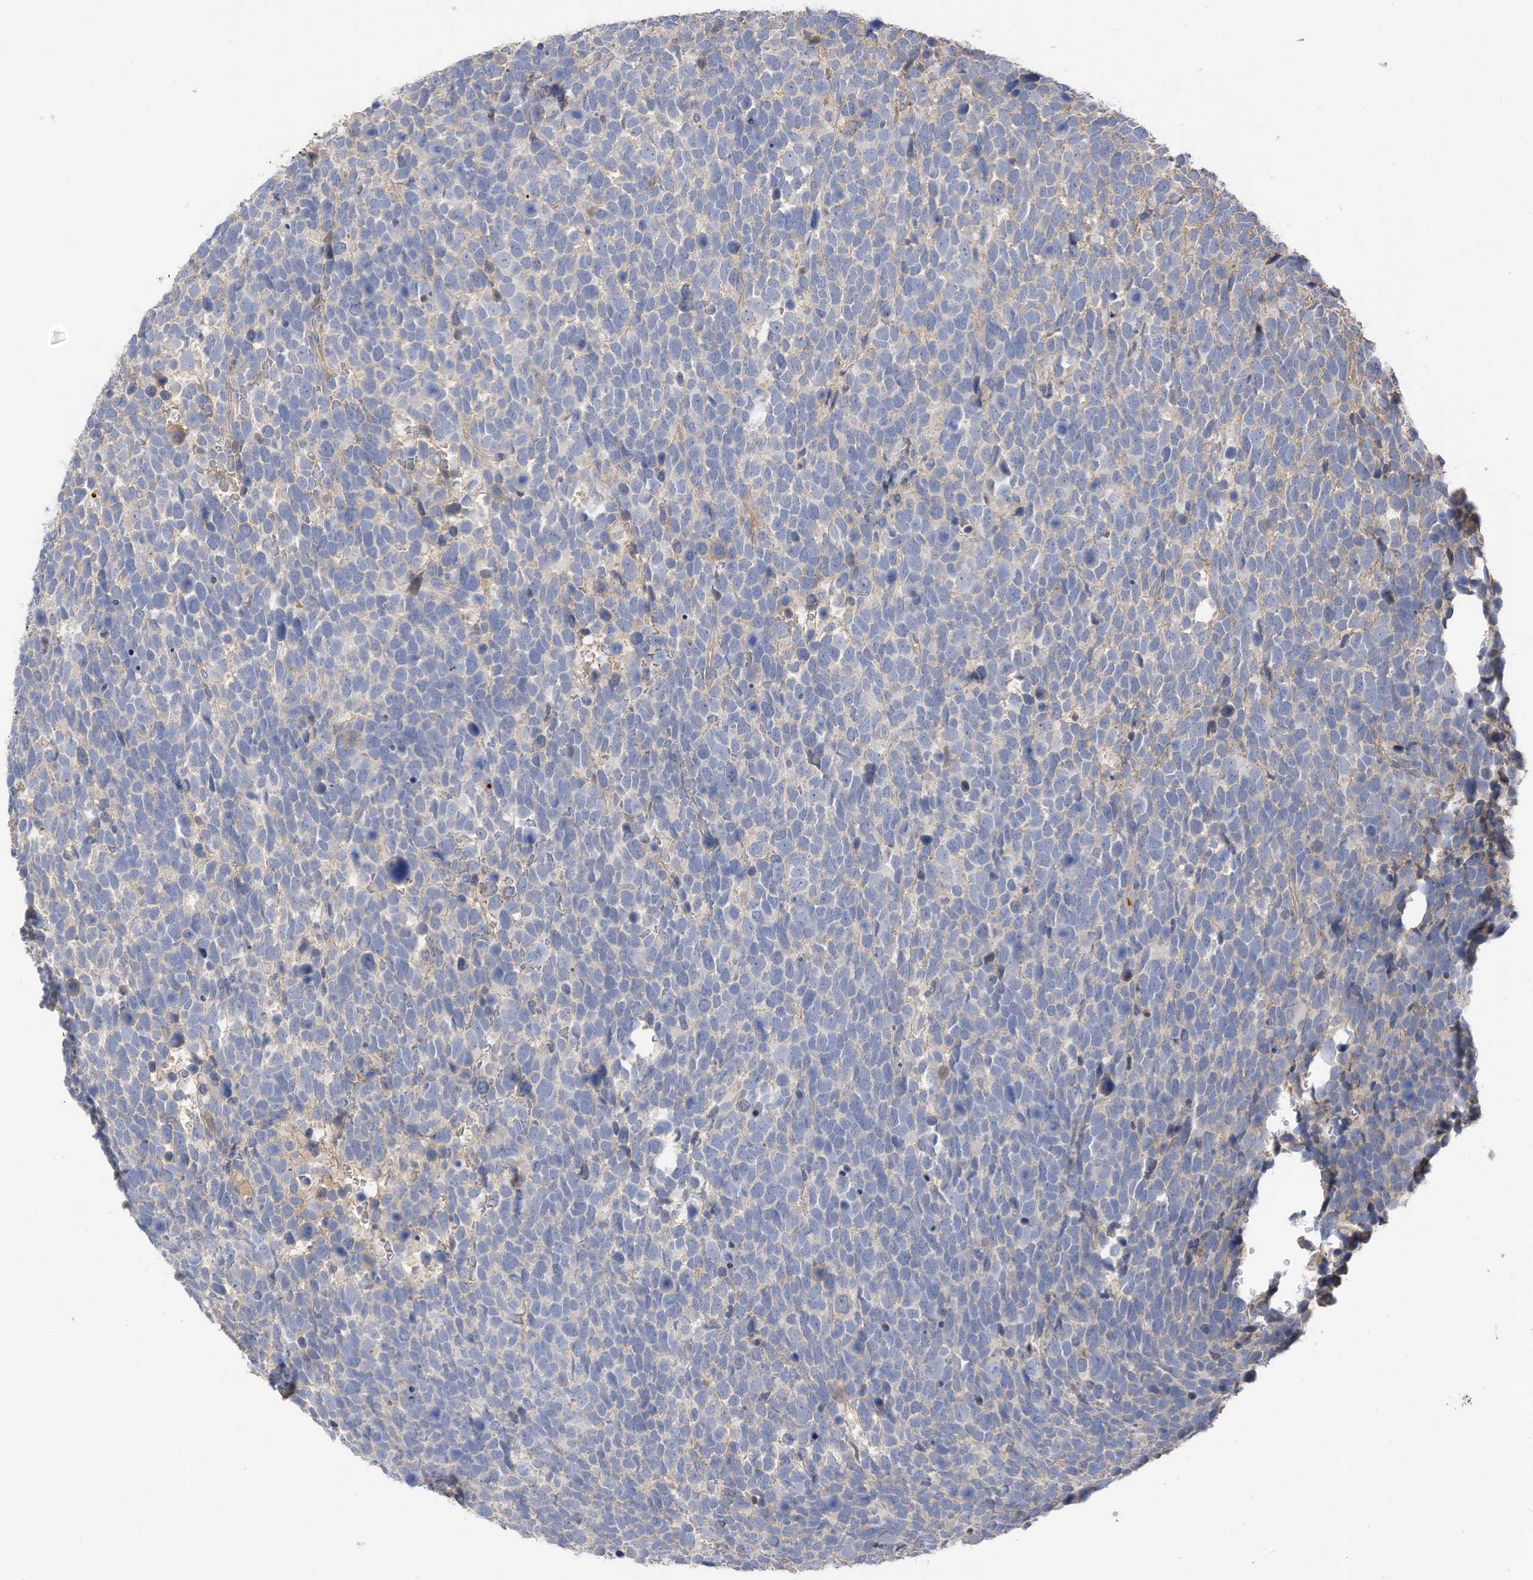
{"staining": {"intensity": "negative", "quantity": "none", "location": "none"}, "tissue": "urothelial cancer", "cell_type": "Tumor cells", "image_type": "cancer", "snomed": [{"axis": "morphology", "description": "Urothelial carcinoma, High grade"}, {"axis": "topography", "description": "Urinary bladder"}], "caption": "IHC photomicrograph of human urothelial carcinoma (high-grade) stained for a protein (brown), which demonstrates no positivity in tumor cells.", "gene": "SLFN14", "patient": {"sex": "female", "age": 82}}